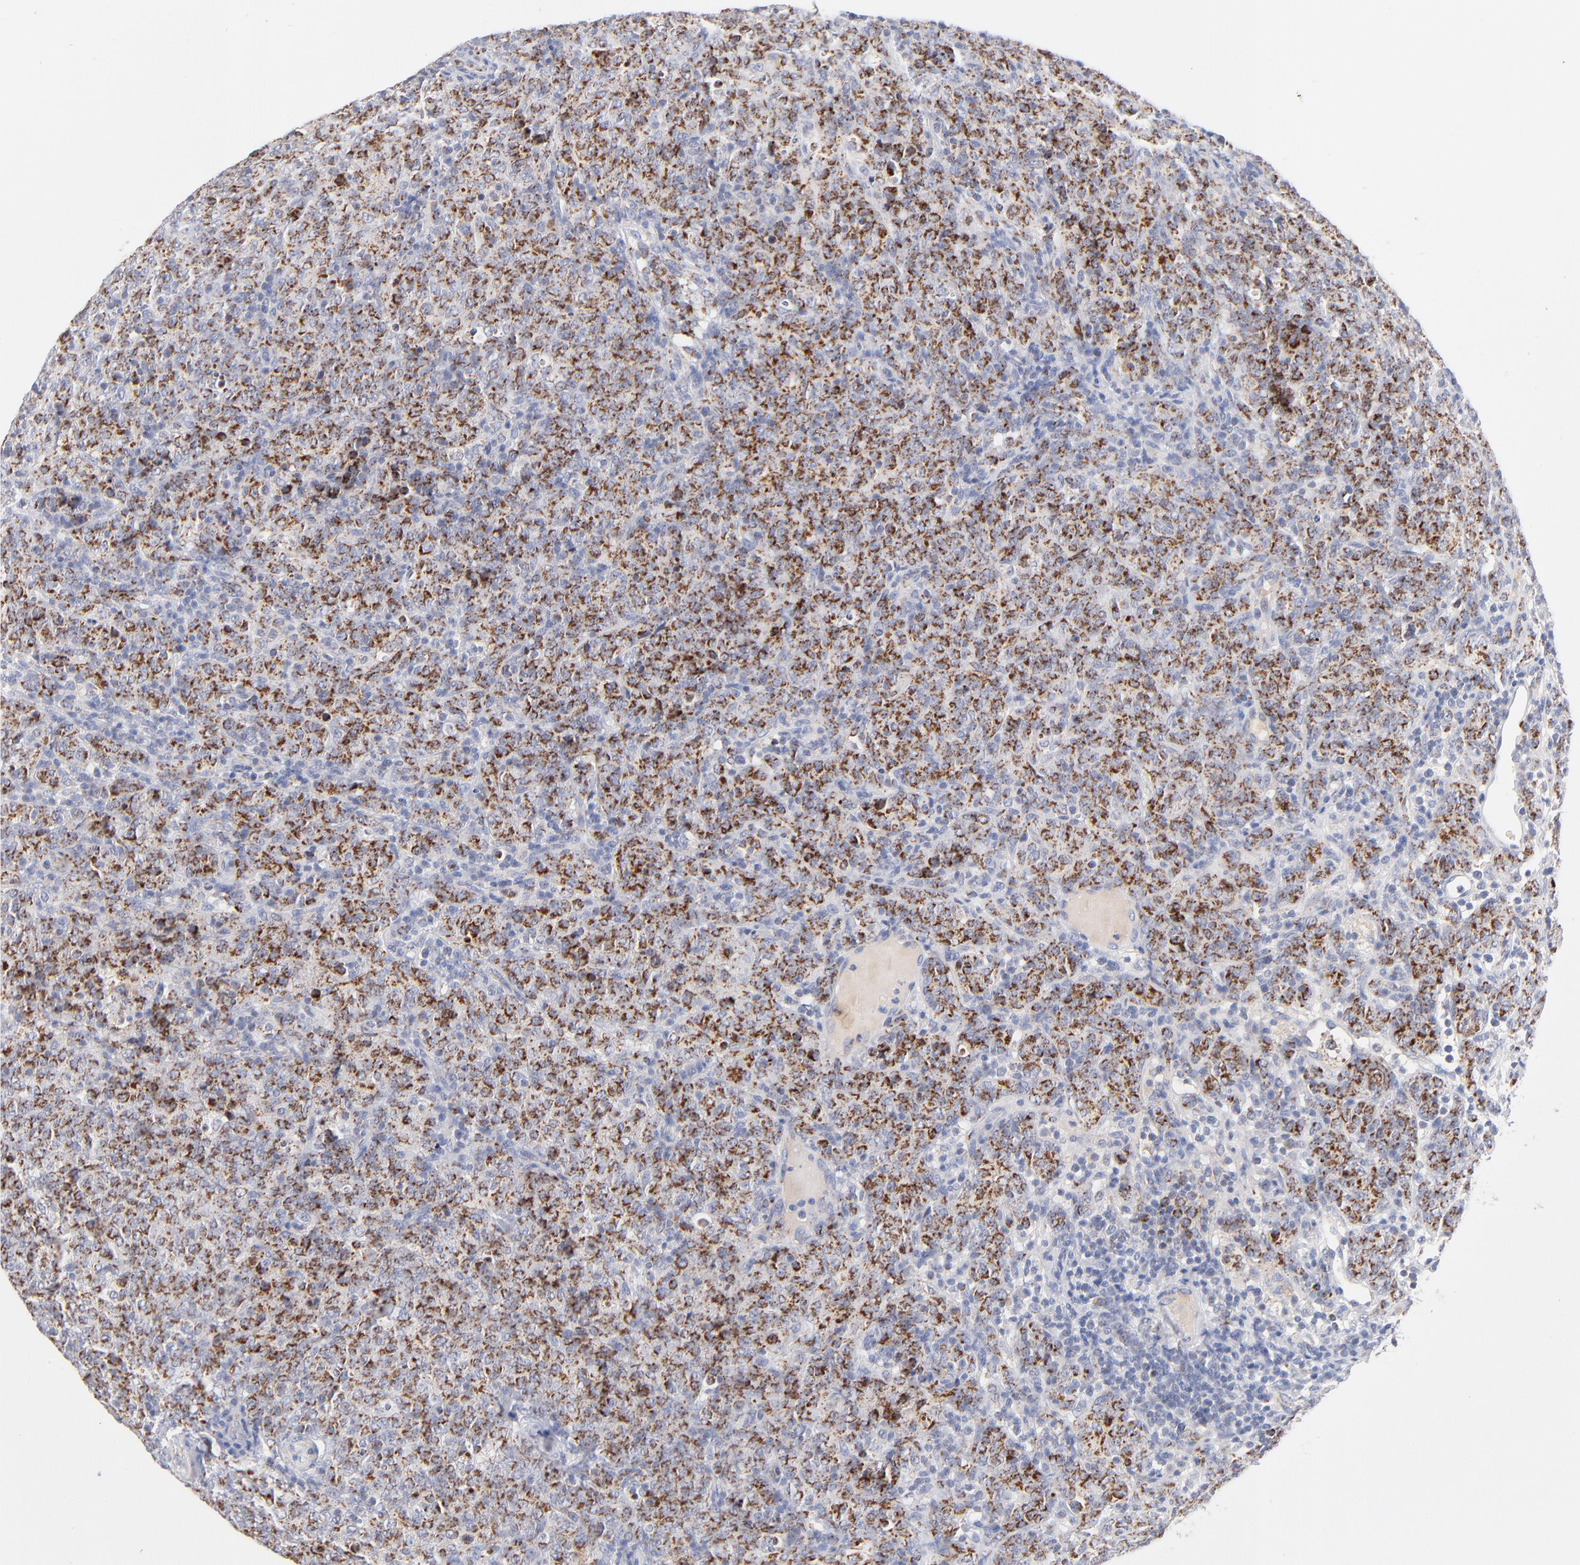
{"staining": {"intensity": "strong", "quantity": ">75%", "location": "cytoplasmic/membranous"}, "tissue": "lymphoma", "cell_type": "Tumor cells", "image_type": "cancer", "snomed": [{"axis": "morphology", "description": "Malignant lymphoma, non-Hodgkin's type, High grade"}, {"axis": "topography", "description": "Tonsil"}], "caption": "Tumor cells display high levels of strong cytoplasmic/membranous expression in approximately >75% of cells in human high-grade malignant lymphoma, non-Hodgkin's type.", "gene": "DLAT", "patient": {"sex": "female", "age": 36}}